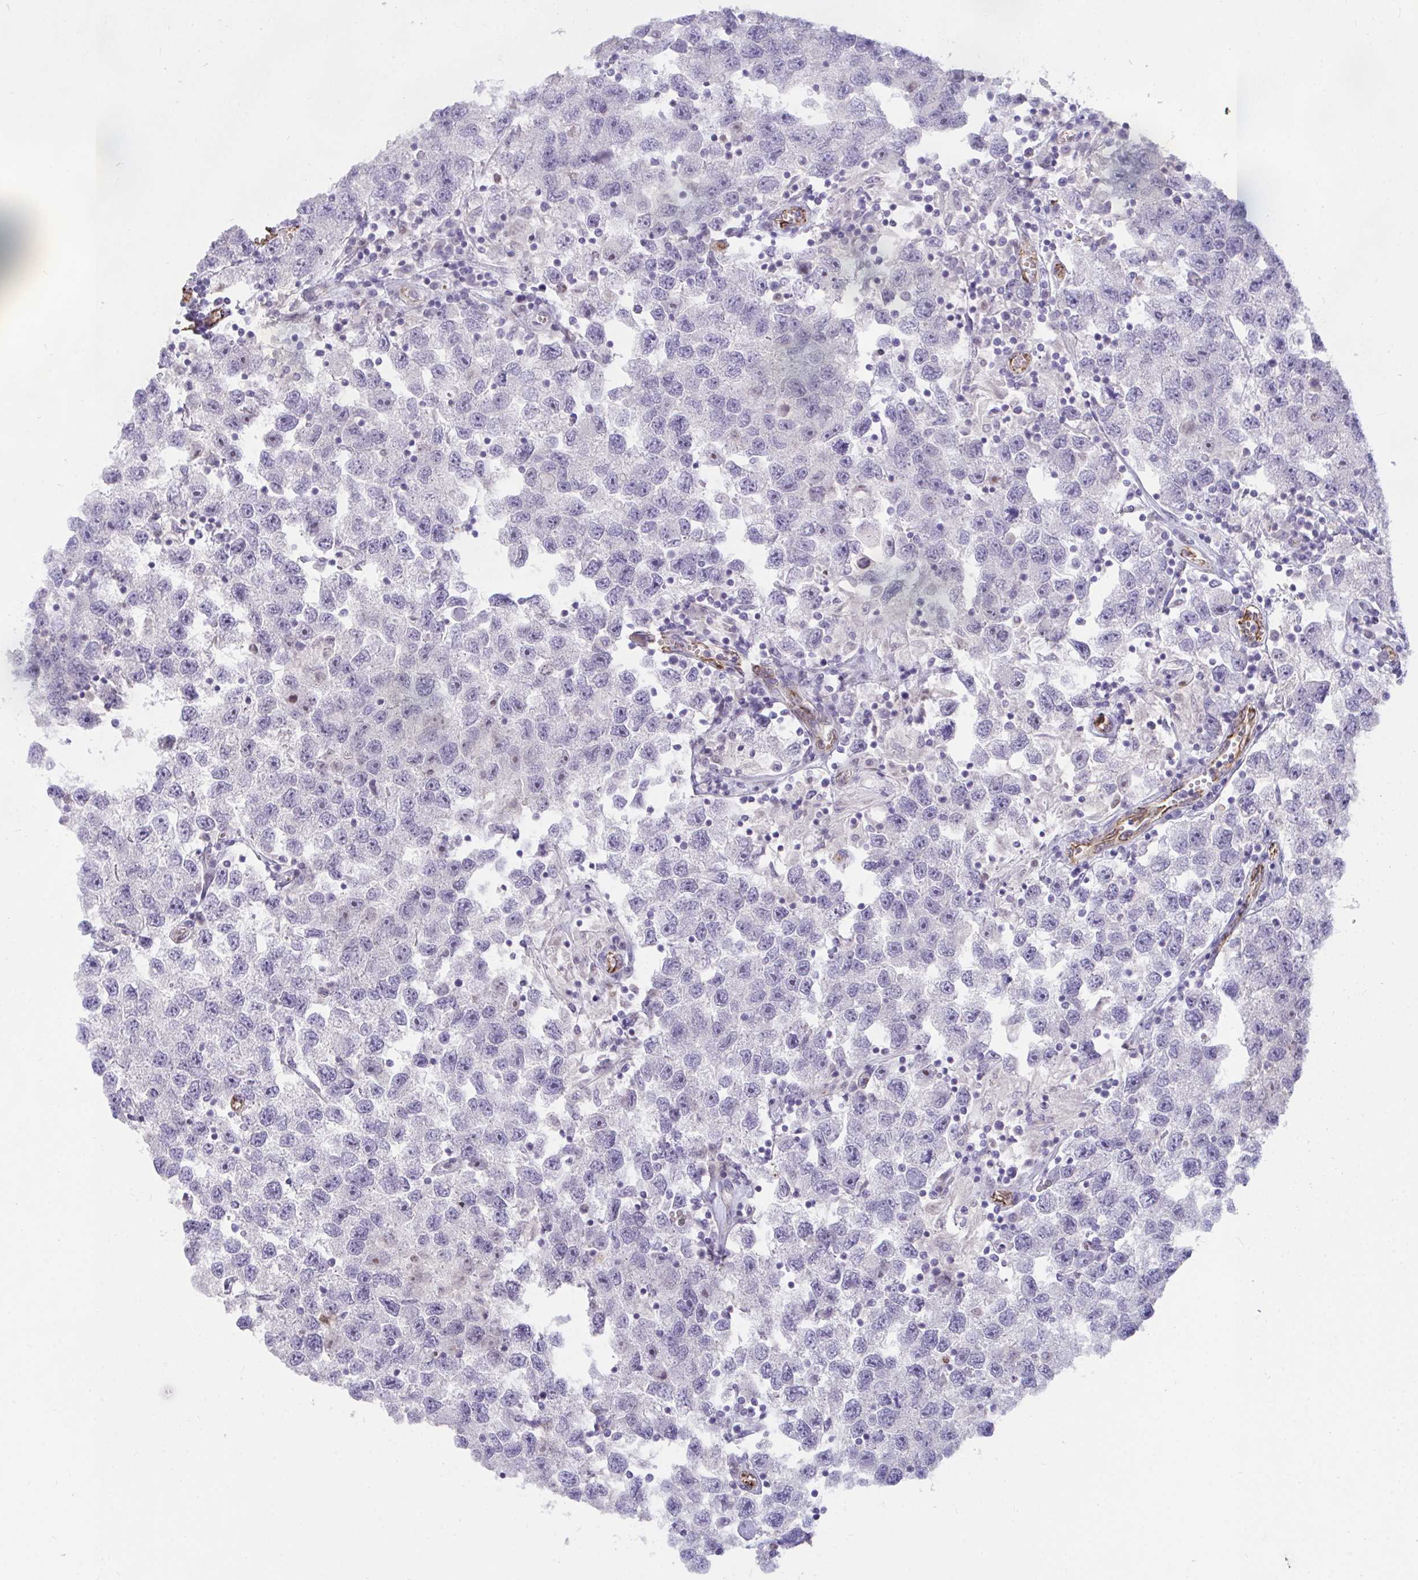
{"staining": {"intensity": "negative", "quantity": "none", "location": "none"}, "tissue": "testis cancer", "cell_type": "Tumor cells", "image_type": "cancer", "snomed": [{"axis": "morphology", "description": "Seminoma, NOS"}, {"axis": "topography", "description": "Testis"}], "caption": "Immunohistochemical staining of testis seminoma displays no significant expression in tumor cells. (Brightfield microscopy of DAB IHC at high magnification).", "gene": "SEMA6B", "patient": {"sex": "male", "age": 26}}